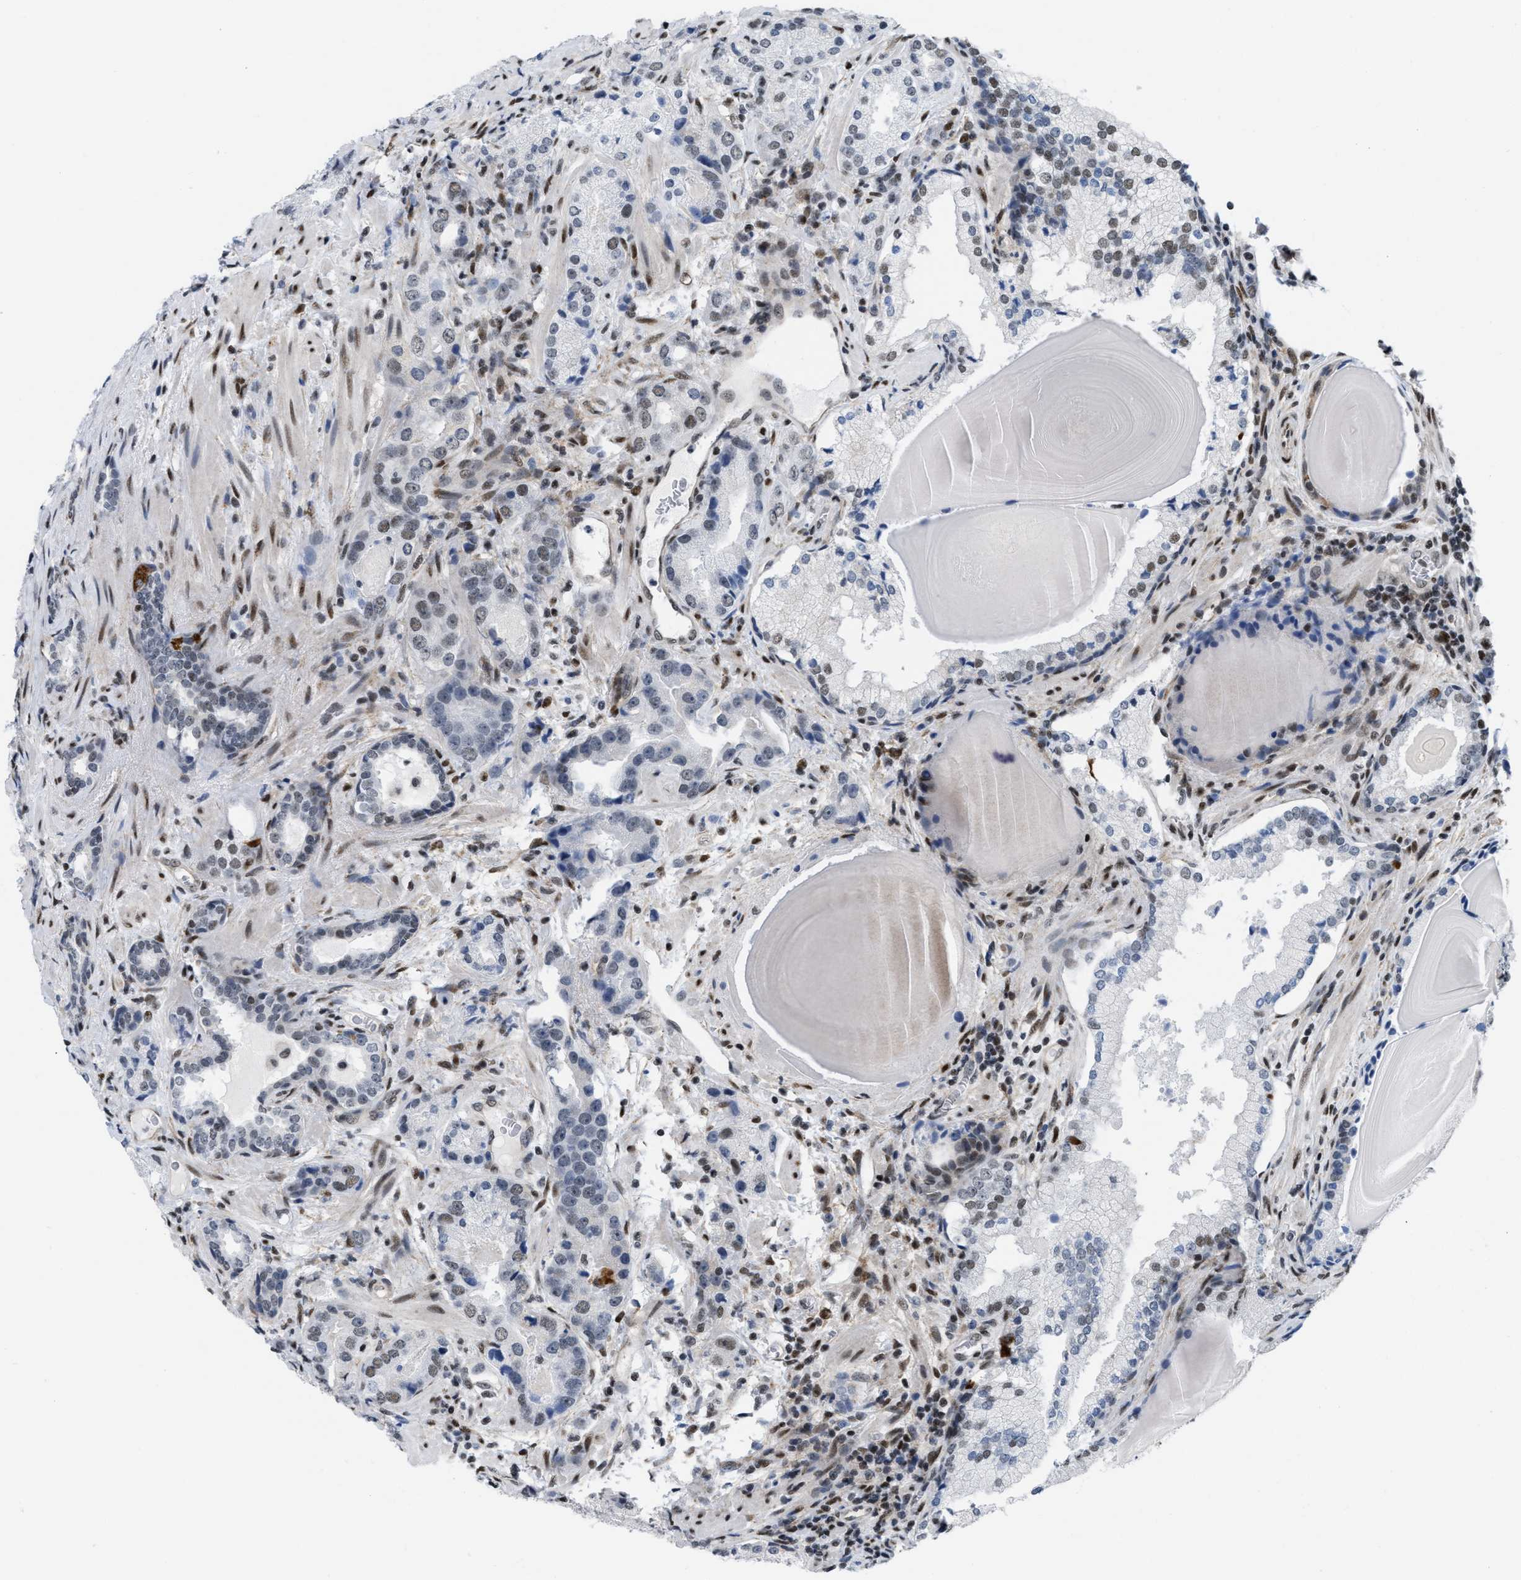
{"staining": {"intensity": "weak", "quantity": "<25%", "location": "nuclear"}, "tissue": "prostate cancer", "cell_type": "Tumor cells", "image_type": "cancer", "snomed": [{"axis": "morphology", "description": "Adenocarcinoma, High grade"}, {"axis": "topography", "description": "Prostate"}], "caption": "There is no significant expression in tumor cells of prostate cancer (high-grade adenocarcinoma). The staining was performed using DAB (3,3'-diaminobenzidine) to visualize the protein expression in brown, while the nuclei were stained in blue with hematoxylin (Magnification: 20x).", "gene": "MIER1", "patient": {"sex": "male", "age": 63}}